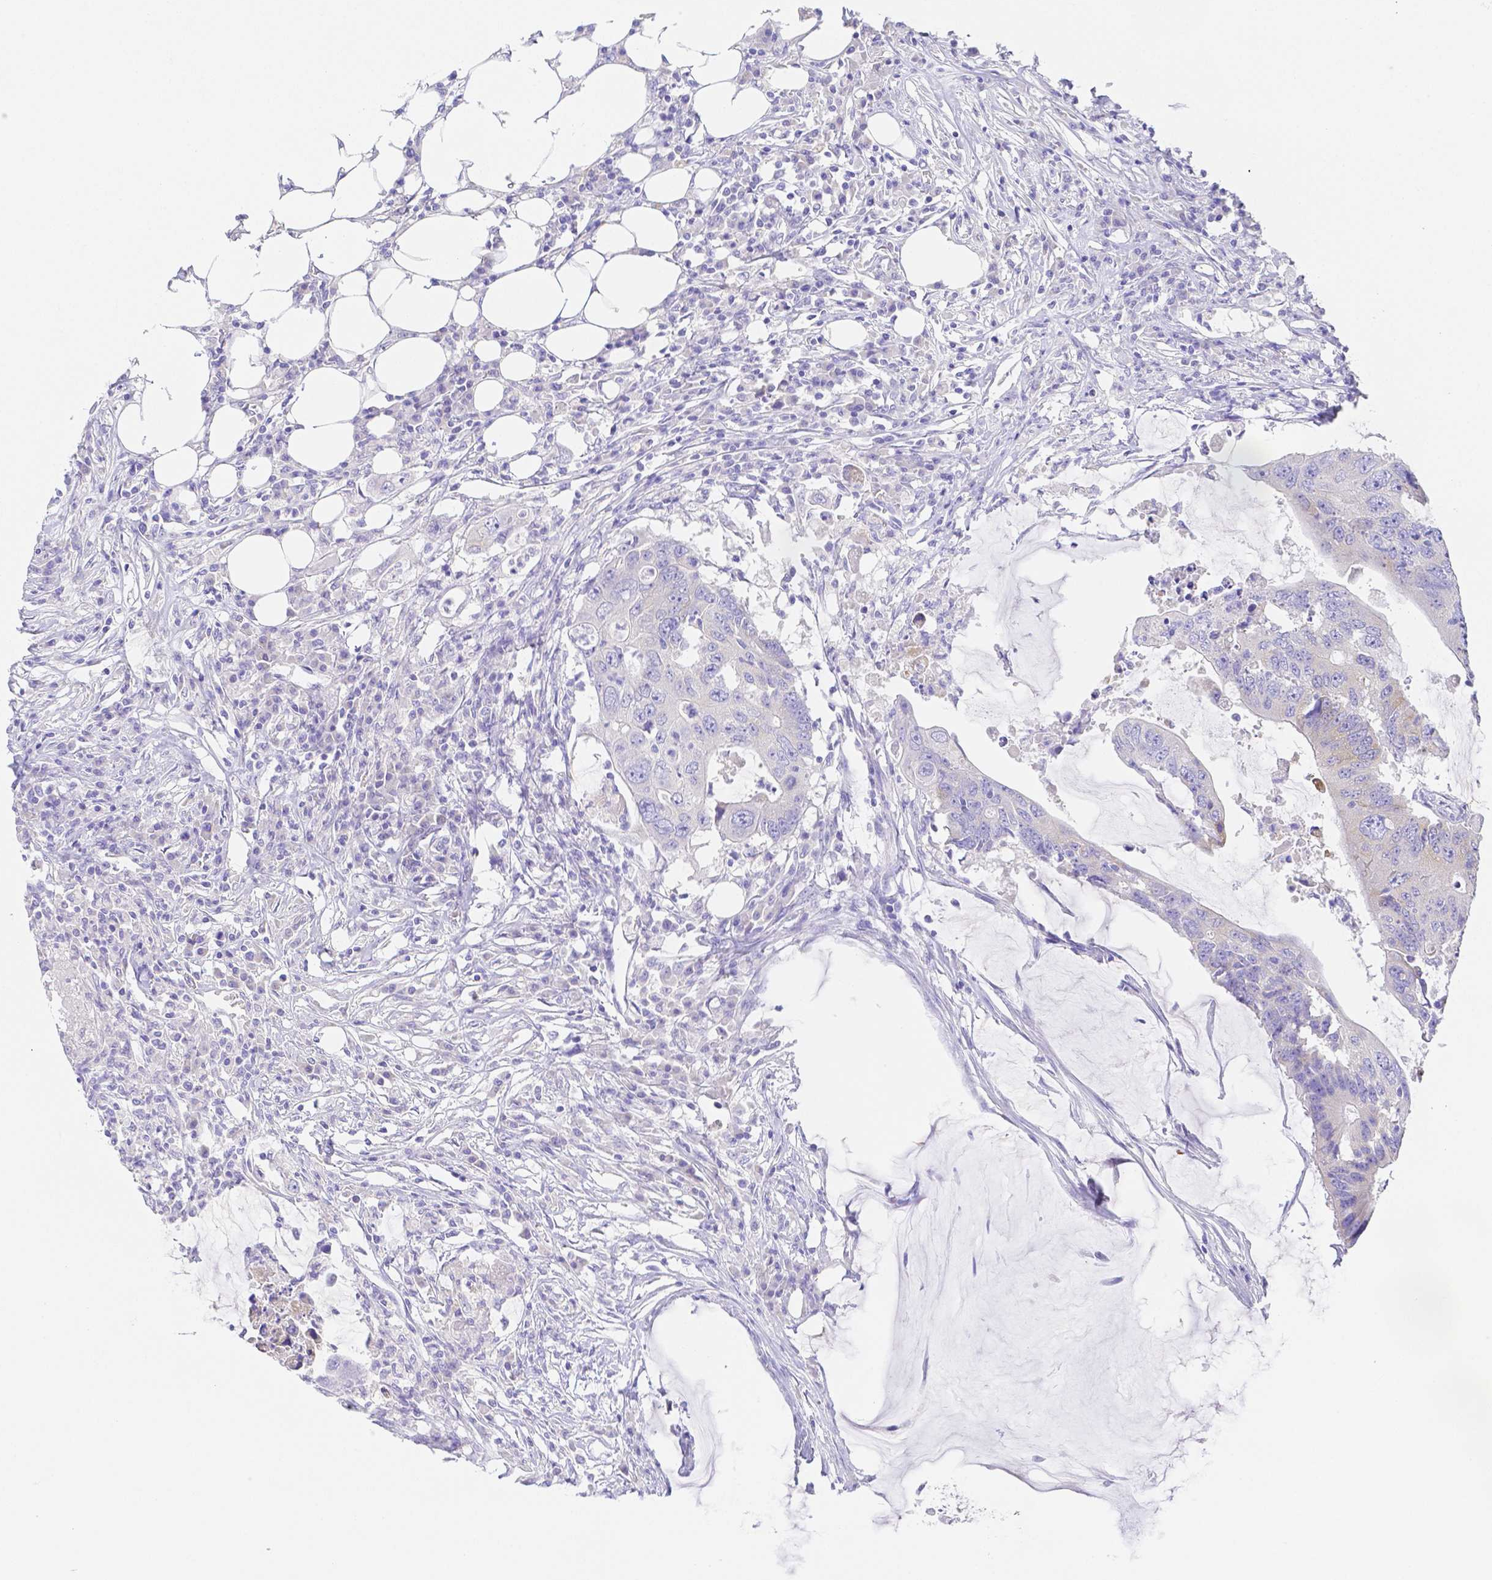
{"staining": {"intensity": "weak", "quantity": "<25%", "location": "cytoplasmic/membranous"}, "tissue": "colorectal cancer", "cell_type": "Tumor cells", "image_type": "cancer", "snomed": [{"axis": "morphology", "description": "Adenocarcinoma, NOS"}, {"axis": "topography", "description": "Colon"}], "caption": "DAB immunohistochemical staining of human colorectal cancer (adenocarcinoma) demonstrates no significant staining in tumor cells.", "gene": "ZG16B", "patient": {"sex": "male", "age": 71}}